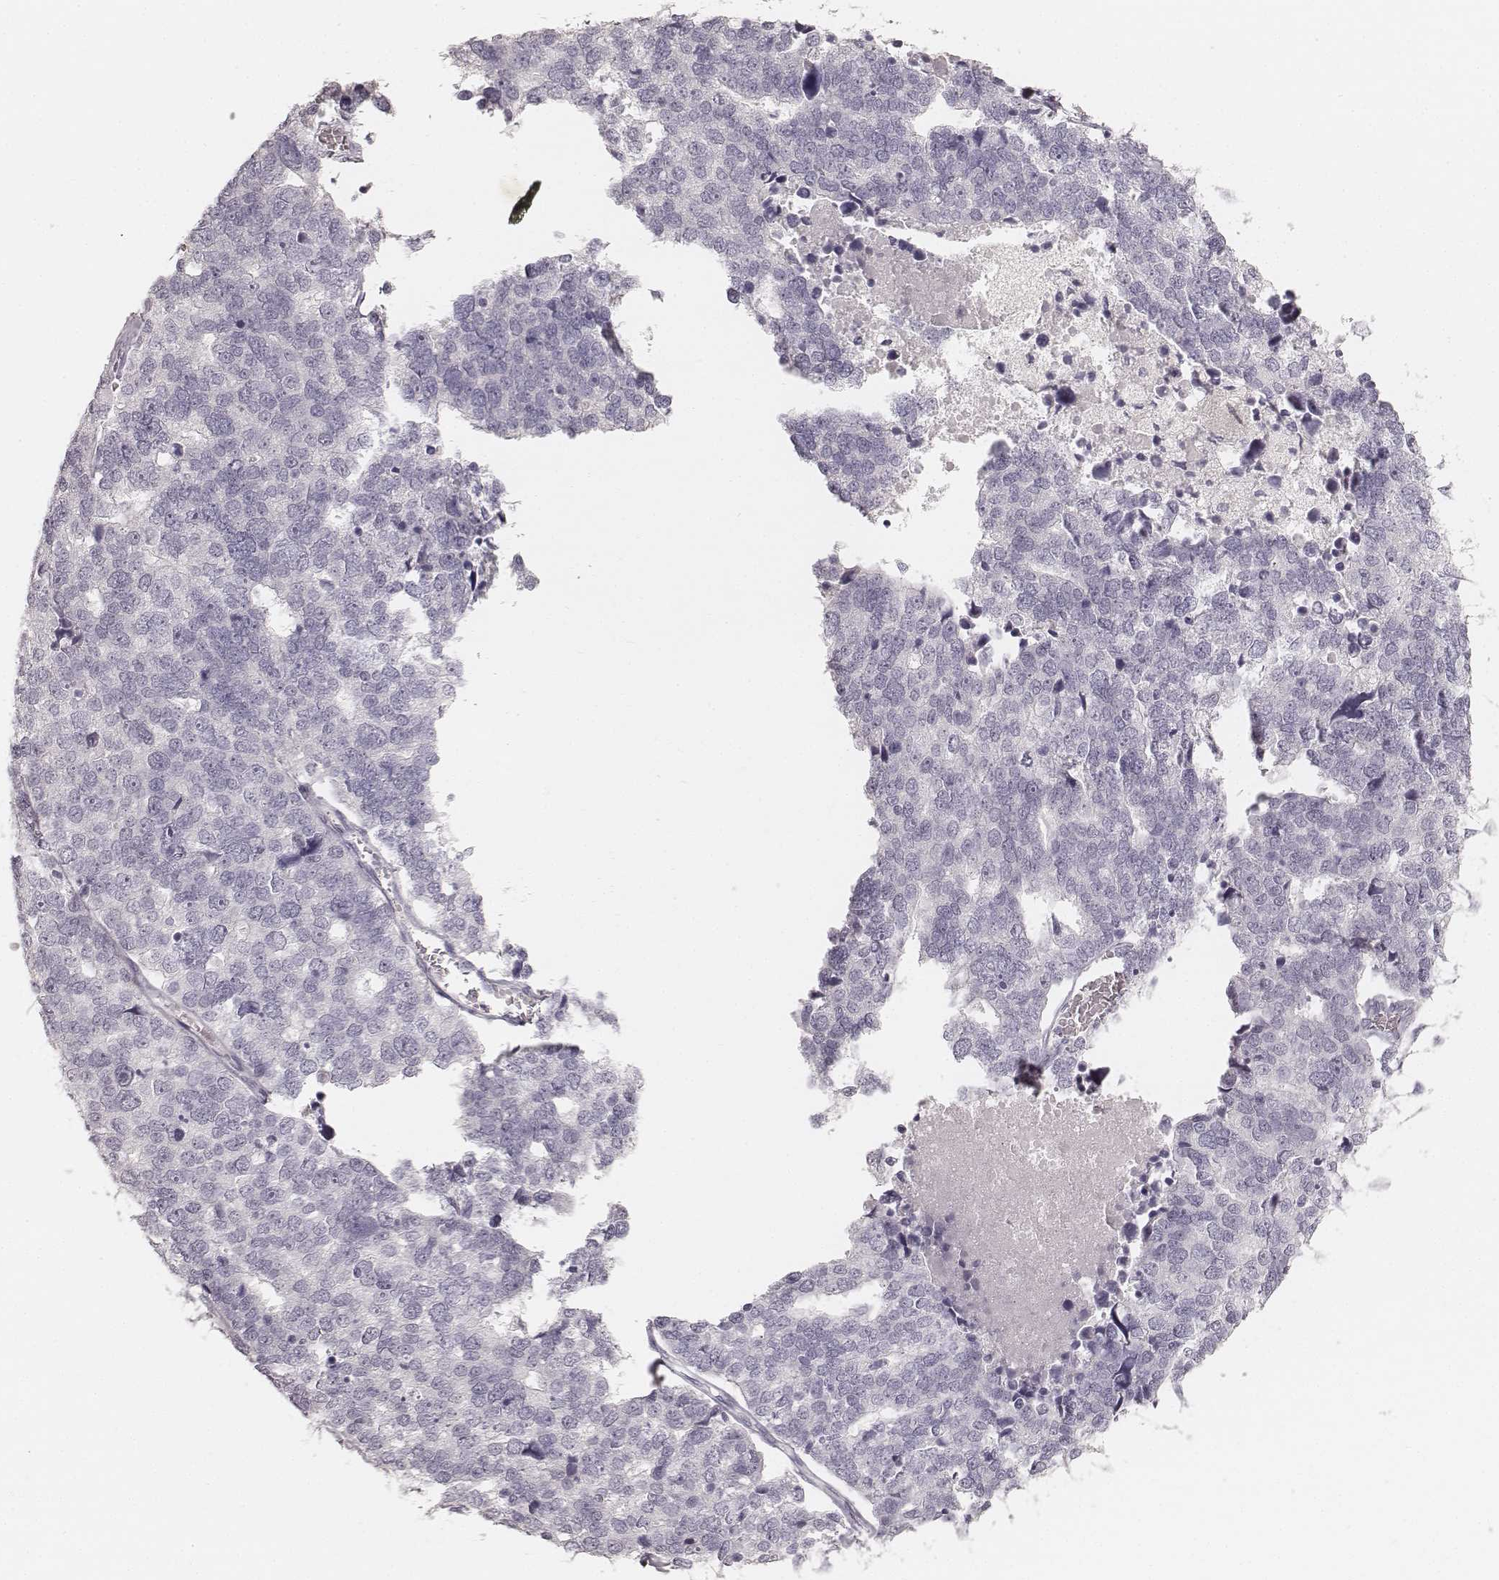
{"staining": {"intensity": "negative", "quantity": "none", "location": "none"}, "tissue": "stomach cancer", "cell_type": "Tumor cells", "image_type": "cancer", "snomed": [{"axis": "morphology", "description": "Adenocarcinoma, NOS"}, {"axis": "topography", "description": "Stomach"}], "caption": "High power microscopy micrograph of an IHC histopathology image of stomach cancer, revealing no significant staining in tumor cells. (Brightfield microscopy of DAB immunohistochemistry at high magnification).", "gene": "KRT26", "patient": {"sex": "male", "age": 69}}